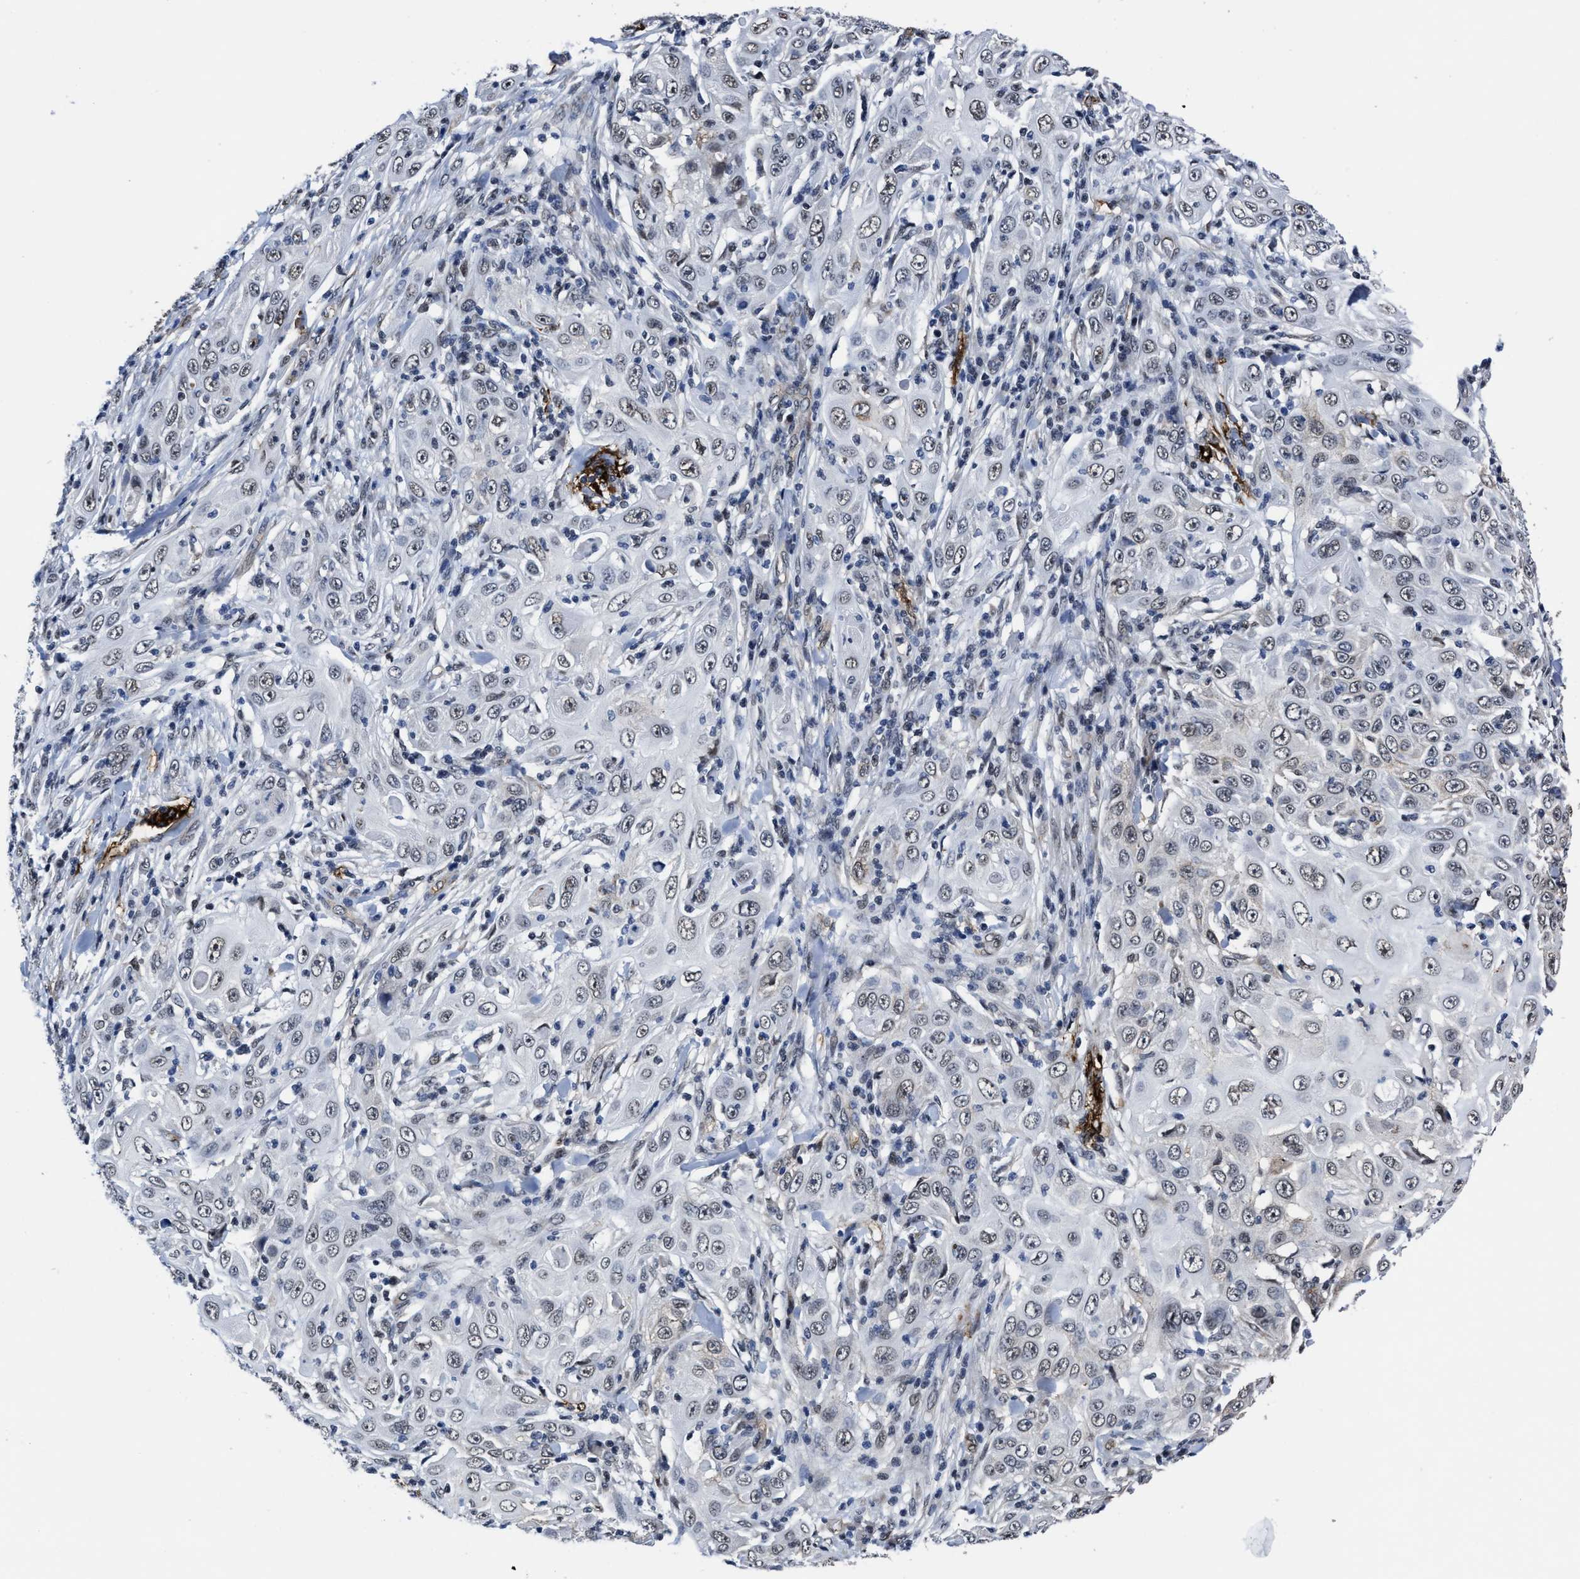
{"staining": {"intensity": "negative", "quantity": "none", "location": "none"}, "tissue": "skin cancer", "cell_type": "Tumor cells", "image_type": "cancer", "snomed": [{"axis": "morphology", "description": "Squamous cell carcinoma, NOS"}, {"axis": "topography", "description": "Skin"}], "caption": "A micrograph of skin cancer (squamous cell carcinoma) stained for a protein demonstrates no brown staining in tumor cells.", "gene": "MARCKSL1", "patient": {"sex": "female", "age": 88}}